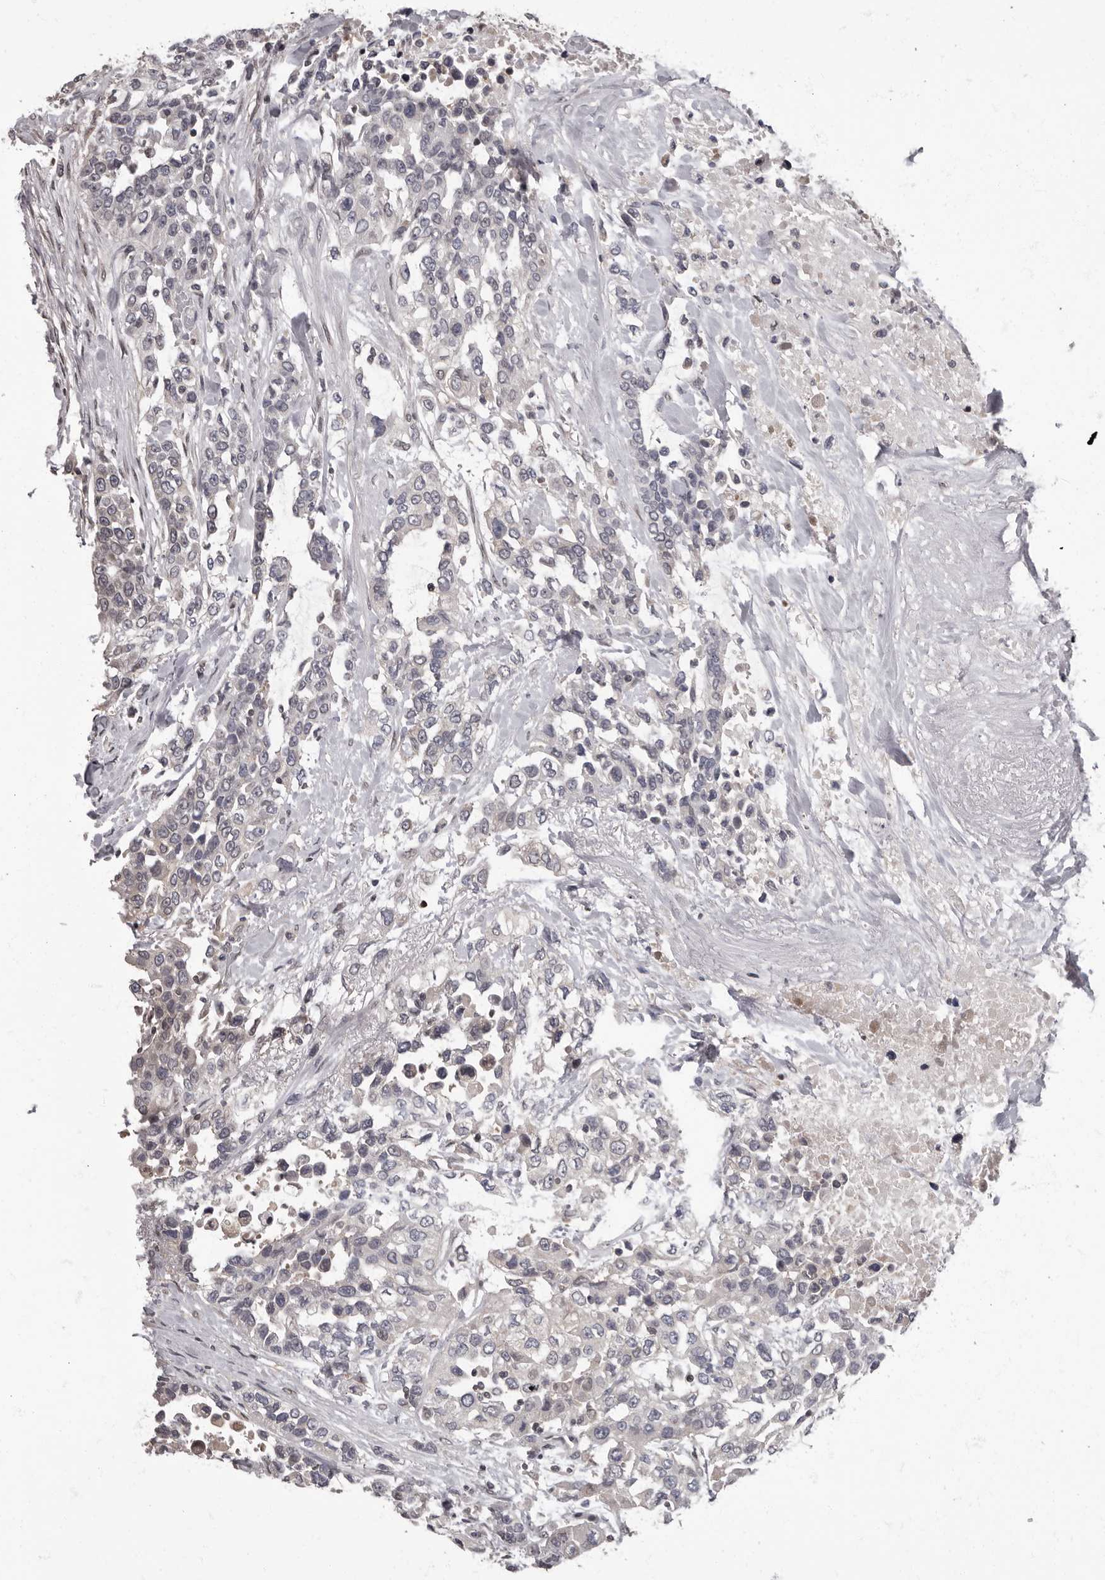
{"staining": {"intensity": "negative", "quantity": "none", "location": "none"}, "tissue": "urothelial cancer", "cell_type": "Tumor cells", "image_type": "cancer", "snomed": [{"axis": "morphology", "description": "Urothelial carcinoma, High grade"}, {"axis": "topography", "description": "Urinary bladder"}], "caption": "The immunohistochemistry (IHC) micrograph has no significant positivity in tumor cells of urothelial cancer tissue. (DAB (3,3'-diaminobenzidine) immunohistochemistry (IHC), high magnification).", "gene": "C1orf50", "patient": {"sex": "female", "age": 80}}